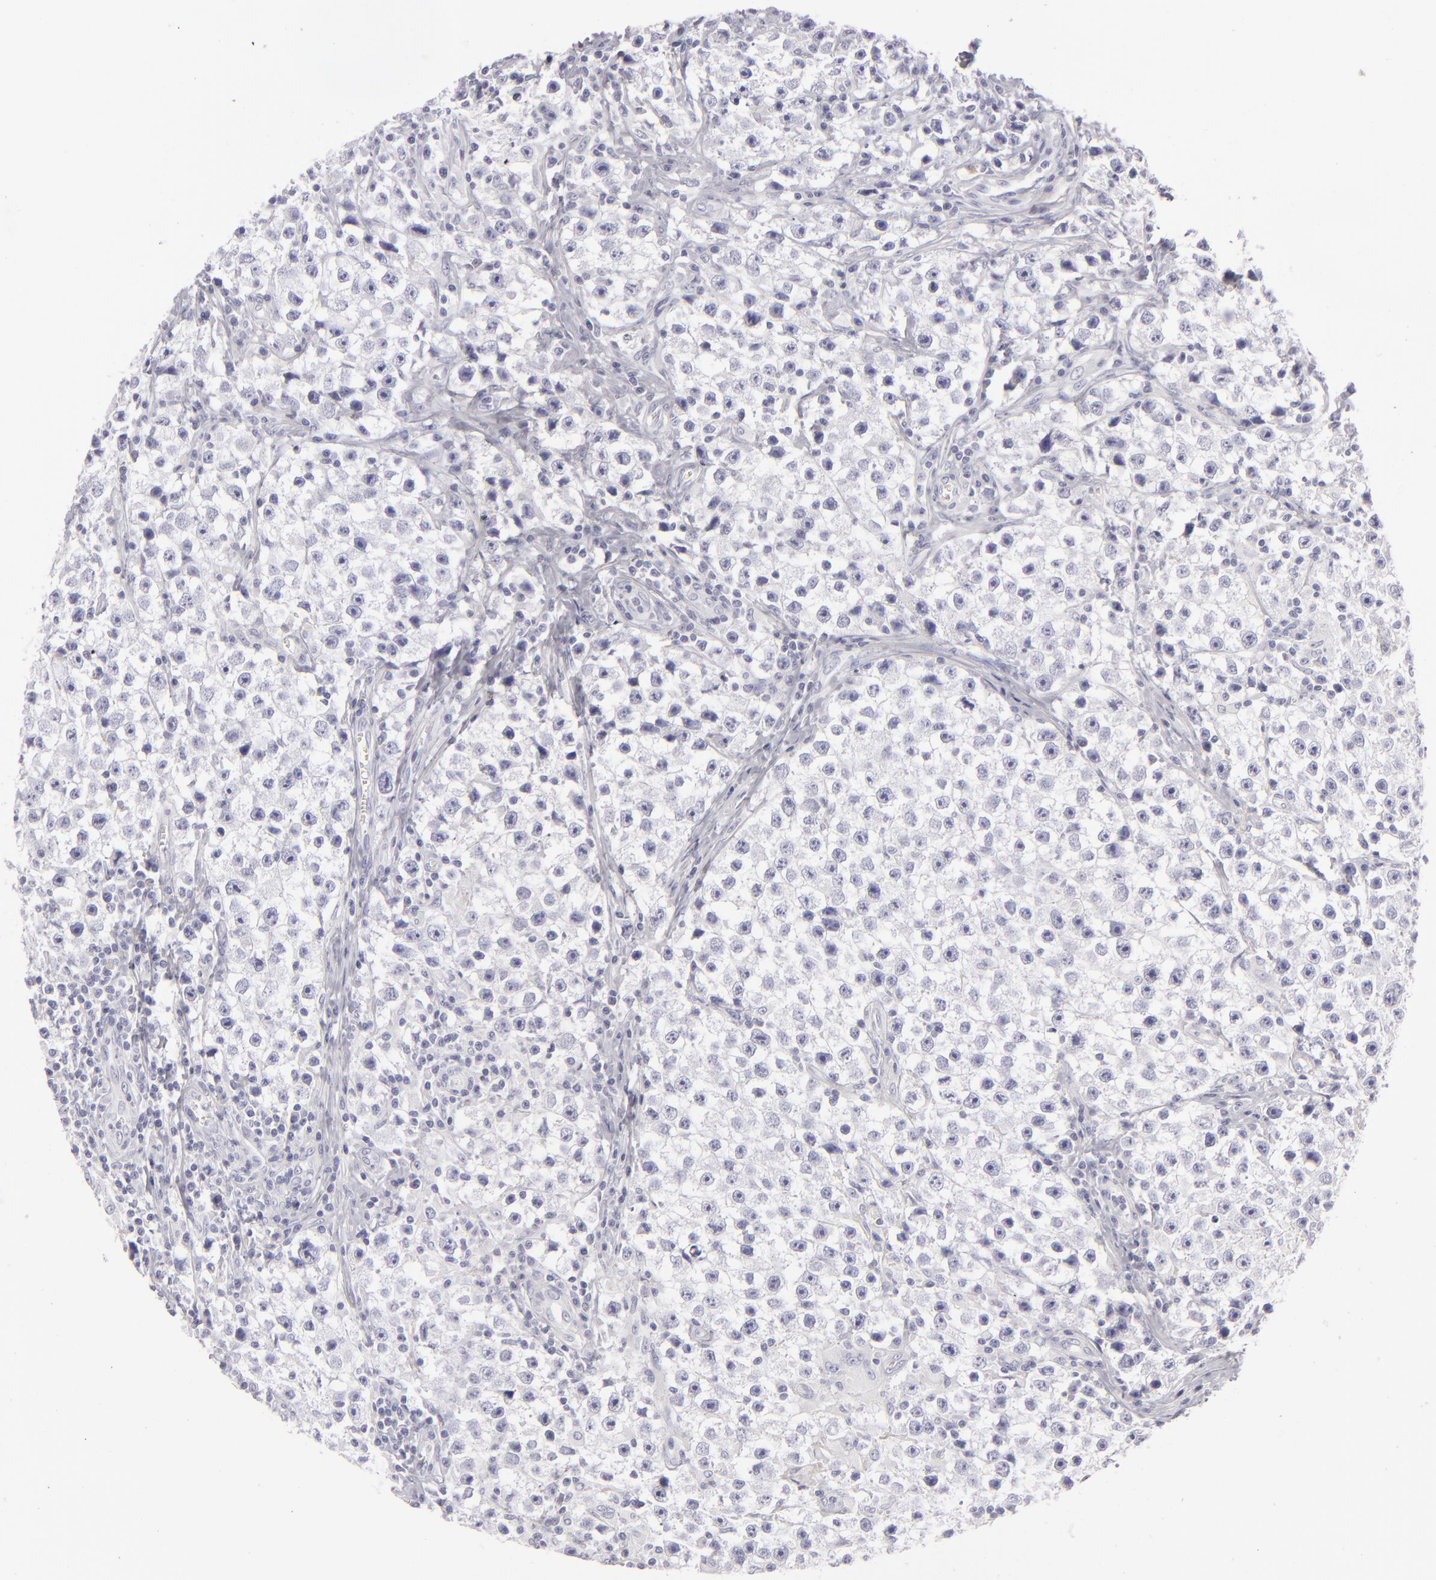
{"staining": {"intensity": "negative", "quantity": "none", "location": "none"}, "tissue": "testis cancer", "cell_type": "Tumor cells", "image_type": "cancer", "snomed": [{"axis": "morphology", "description": "Seminoma, NOS"}, {"axis": "topography", "description": "Testis"}], "caption": "Tumor cells show no significant positivity in testis seminoma. (DAB immunohistochemistry, high magnification).", "gene": "CDX2", "patient": {"sex": "male", "age": 35}}